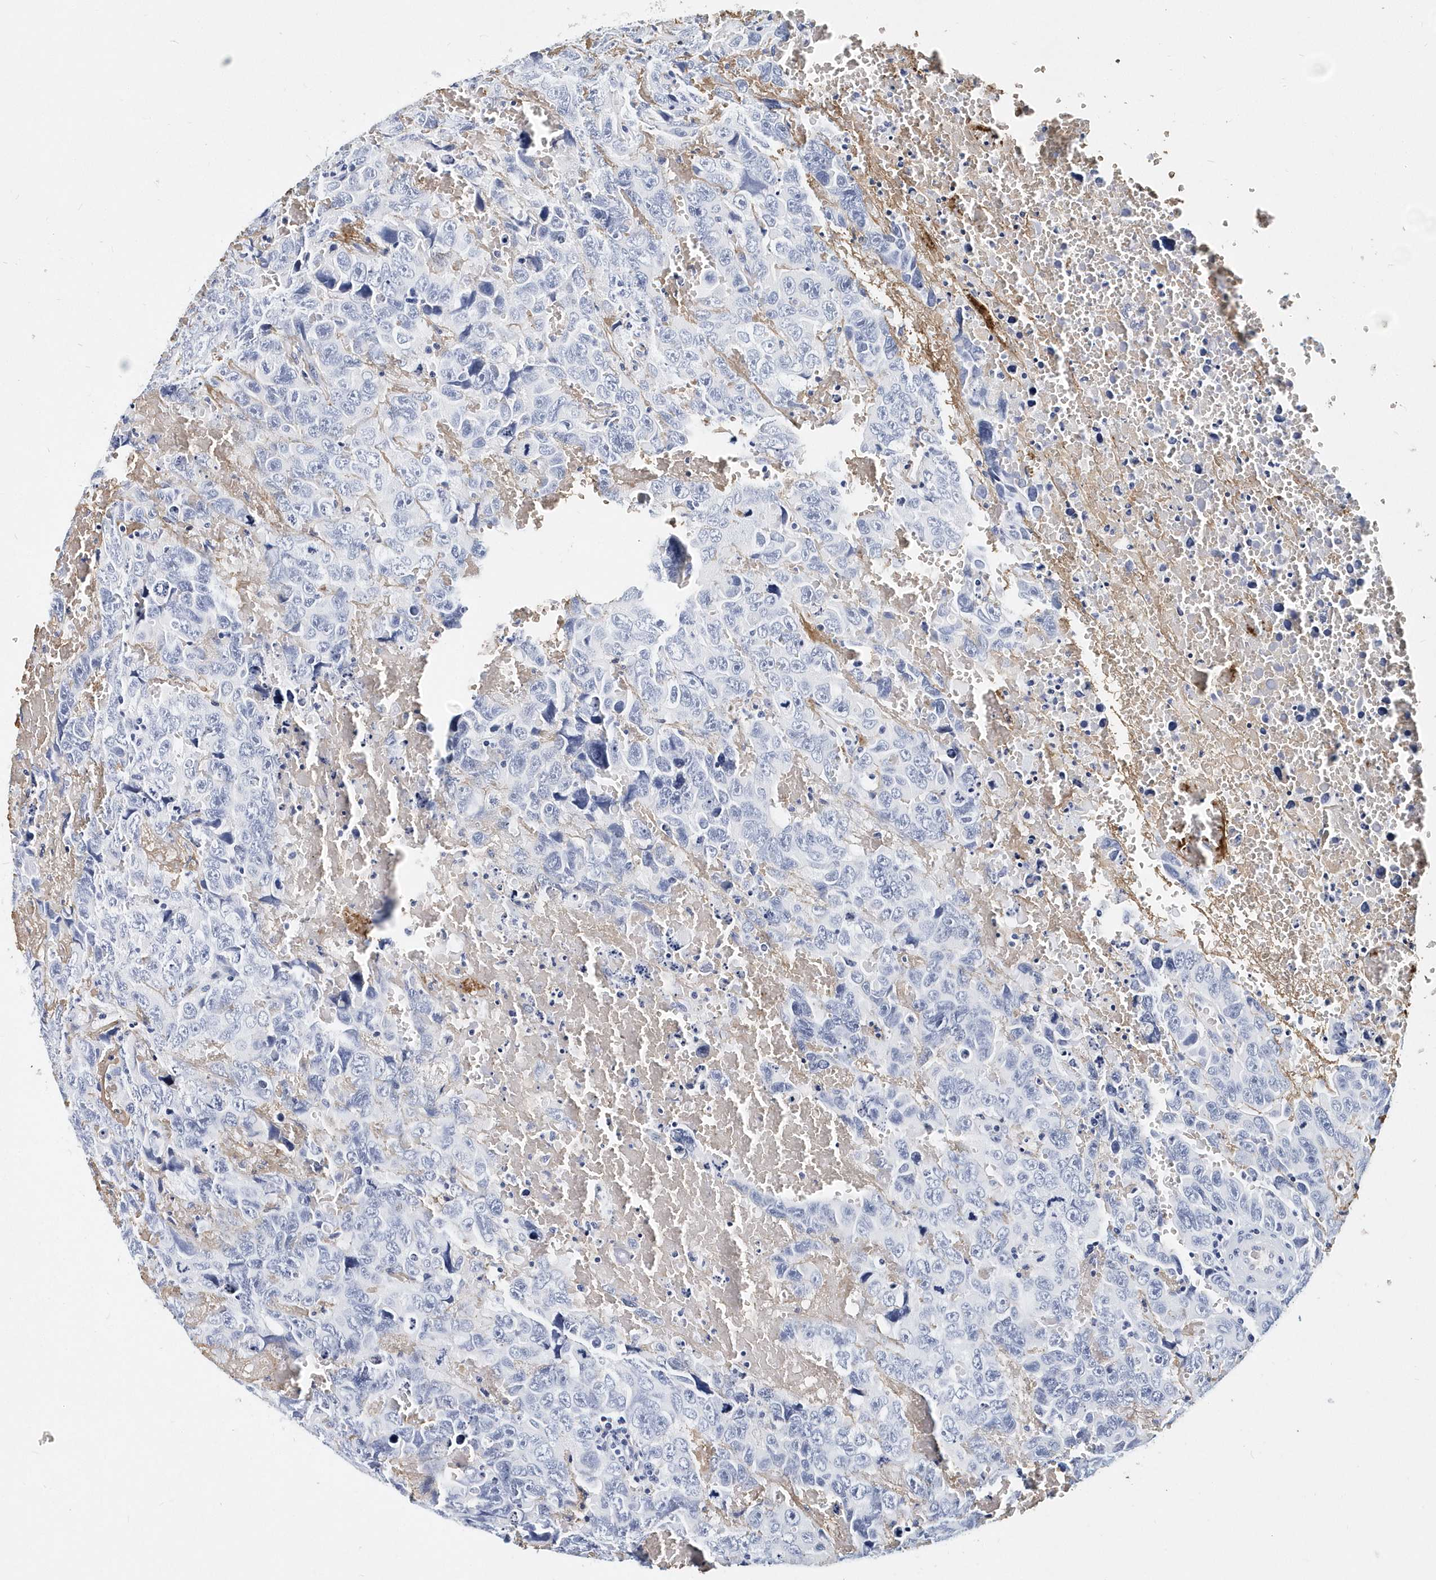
{"staining": {"intensity": "negative", "quantity": "none", "location": "none"}, "tissue": "testis cancer", "cell_type": "Tumor cells", "image_type": "cancer", "snomed": [{"axis": "morphology", "description": "Carcinoma, Embryonal, NOS"}, {"axis": "topography", "description": "Testis"}], "caption": "The IHC micrograph has no significant staining in tumor cells of testis cancer (embryonal carcinoma) tissue. Nuclei are stained in blue.", "gene": "ITGA2B", "patient": {"sex": "male", "age": 45}}